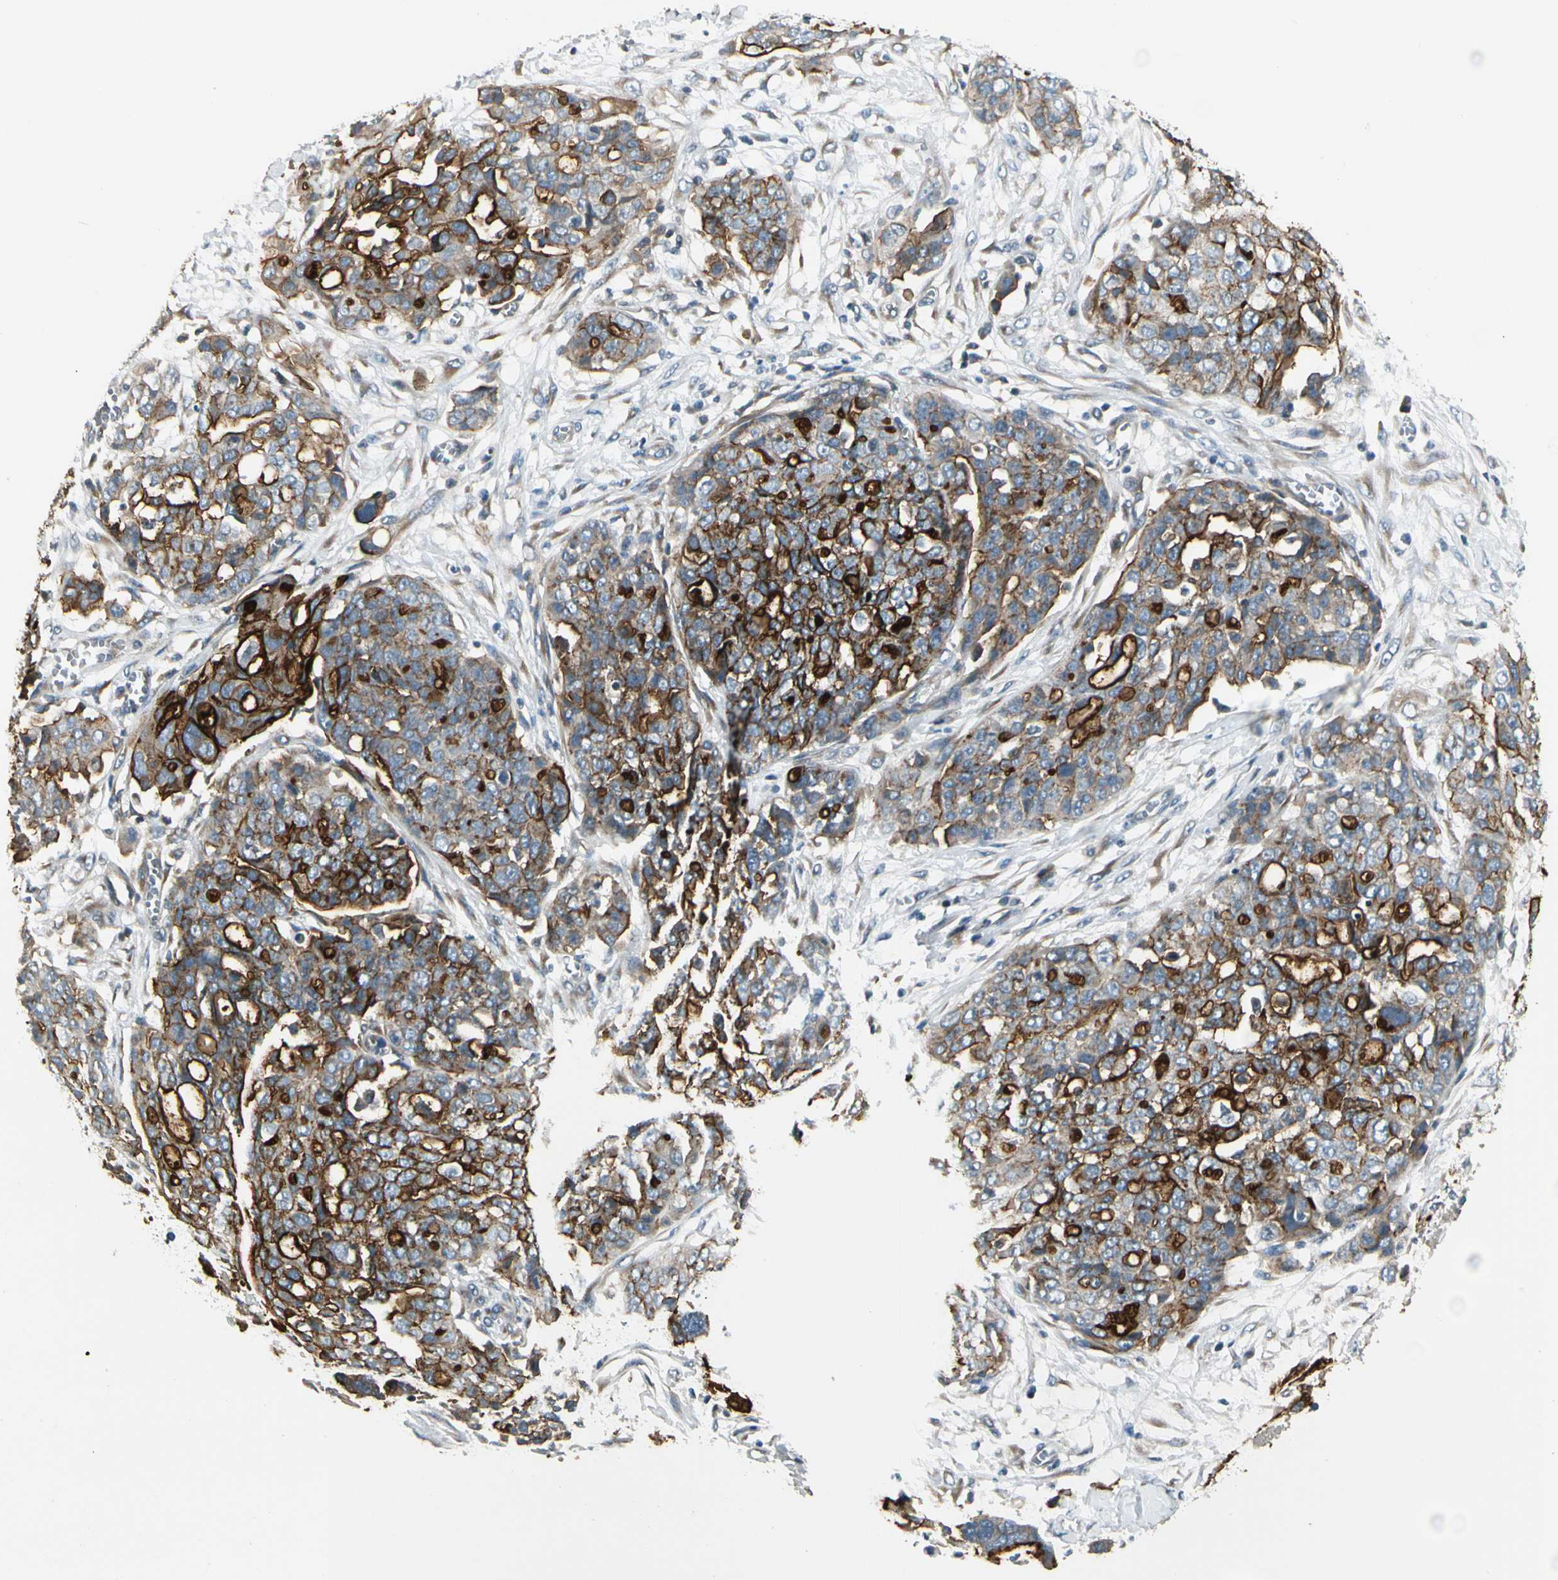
{"staining": {"intensity": "strong", "quantity": ">75%", "location": "cytoplasmic/membranous"}, "tissue": "ovarian cancer", "cell_type": "Tumor cells", "image_type": "cancer", "snomed": [{"axis": "morphology", "description": "Cystadenocarcinoma, serous, NOS"}, {"axis": "topography", "description": "Soft tissue"}, {"axis": "topography", "description": "Ovary"}], "caption": "Ovarian cancer (serous cystadenocarcinoma) stained with IHC exhibits strong cytoplasmic/membranous positivity in approximately >75% of tumor cells.", "gene": "BNIP1", "patient": {"sex": "female", "age": 57}}